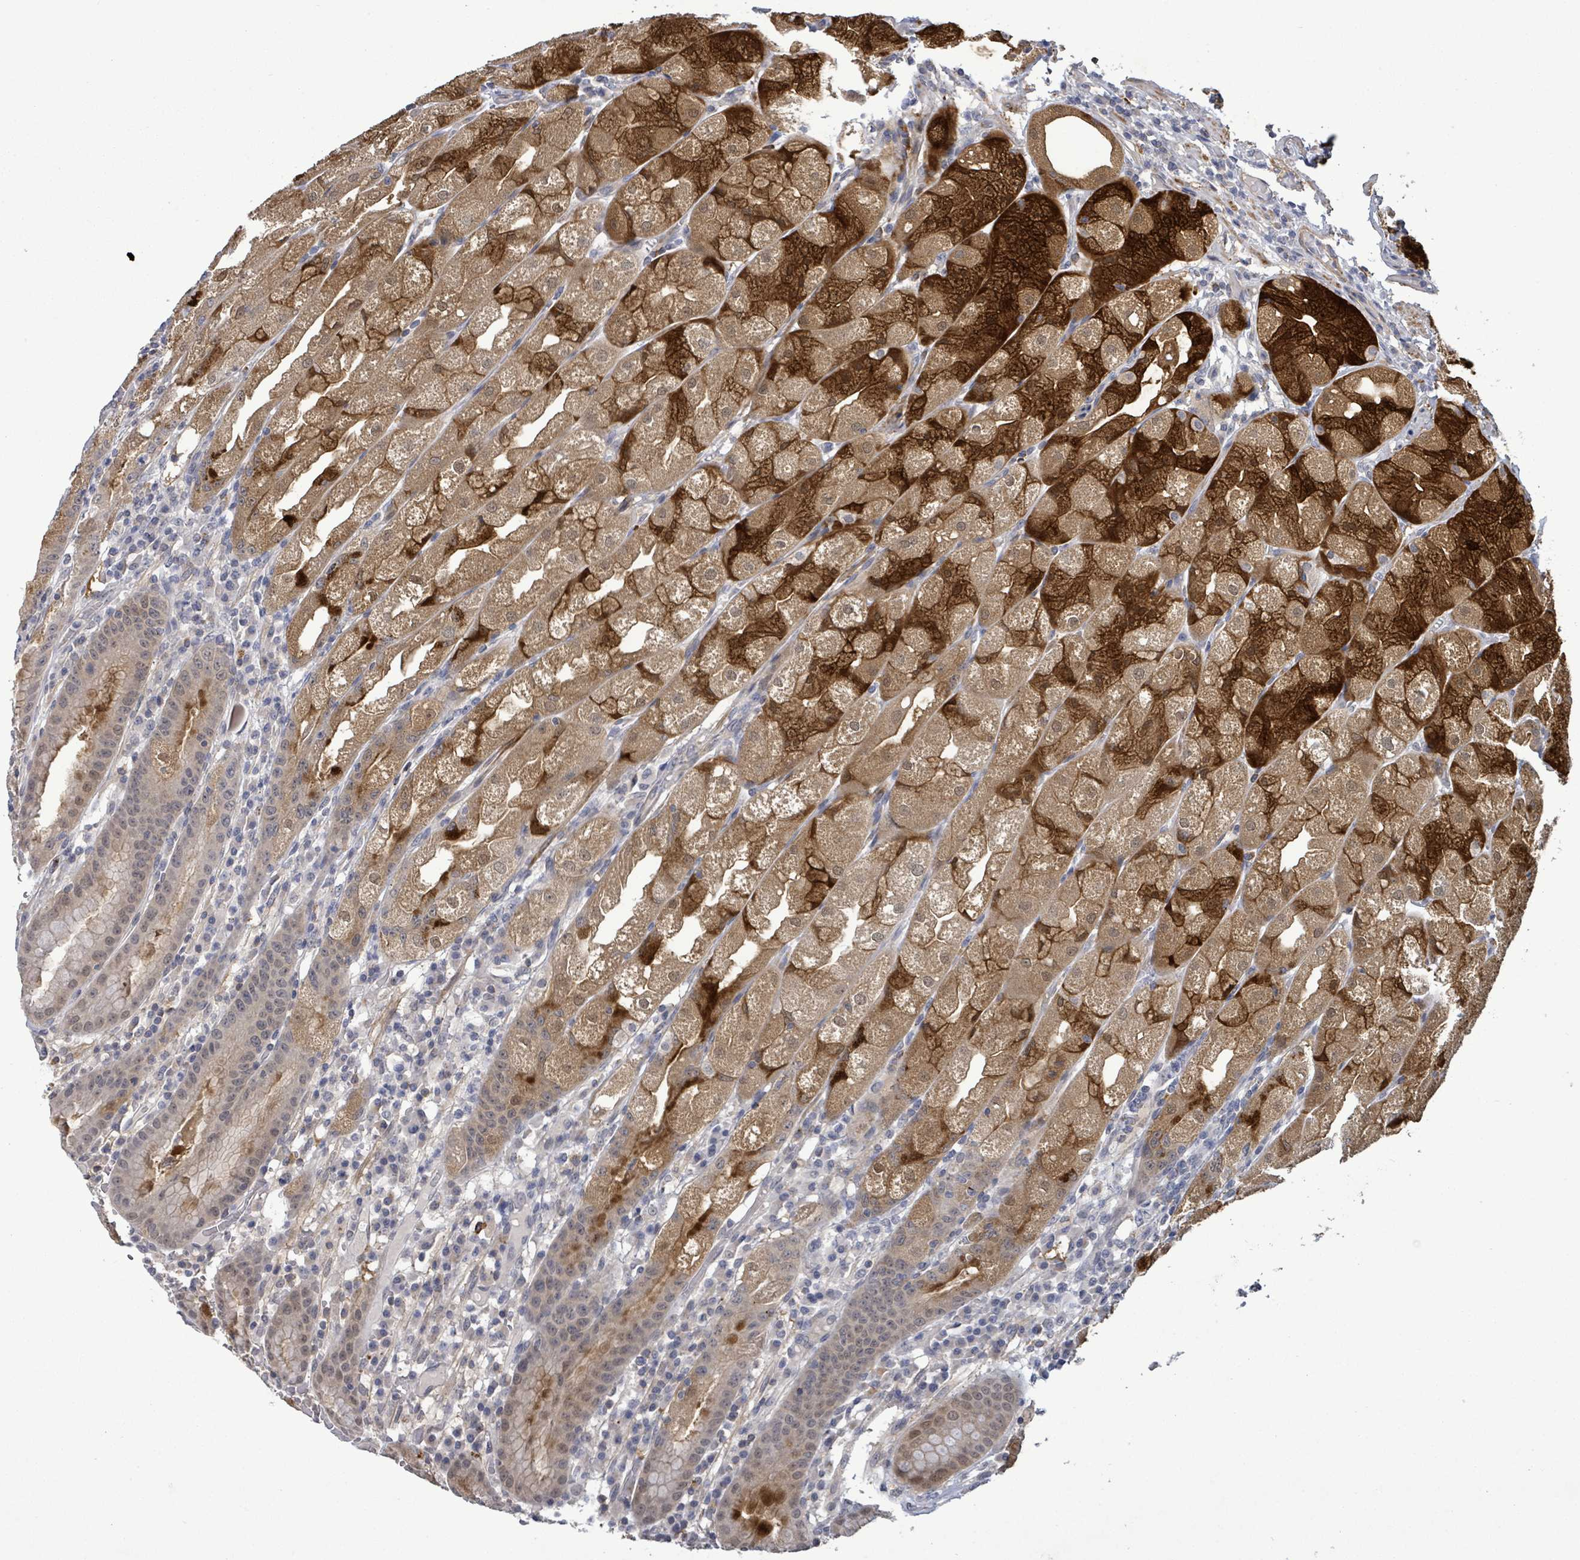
{"staining": {"intensity": "strong", "quantity": "25%-75%", "location": "cytoplasmic/membranous"}, "tissue": "stomach", "cell_type": "Glandular cells", "image_type": "normal", "snomed": [{"axis": "morphology", "description": "Normal tissue, NOS"}, {"axis": "topography", "description": "Stomach, upper"}], "caption": "Stomach stained with DAB (3,3'-diaminobenzidine) immunohistochemistry (IHC) exhibits high levels of strong cytoplasmic/membranous staining in approximately 25%-75% of glandular cells.", "gene": "AMMECR1", "patient": {"sex": "male", "age": 52}}